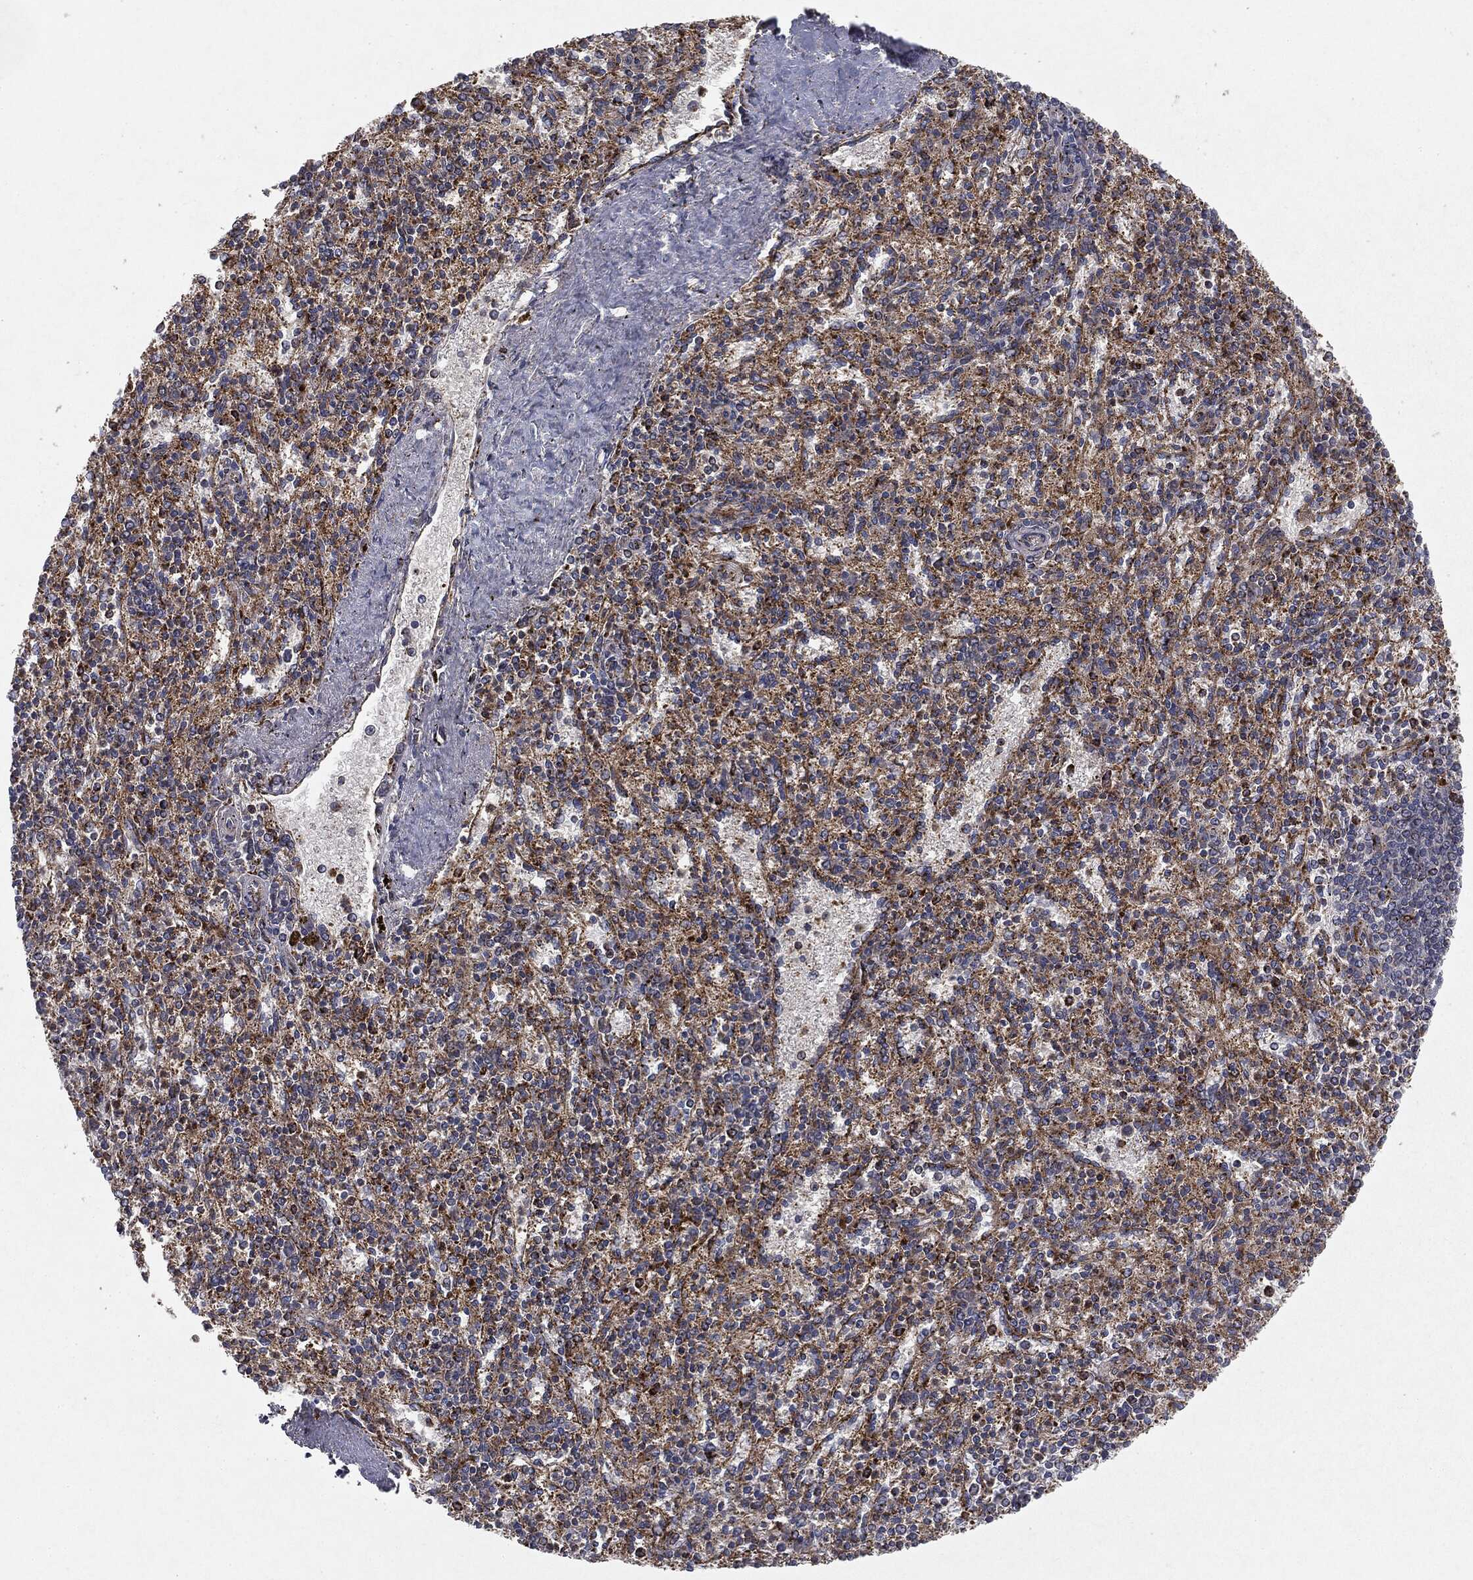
{"staining": {"intensity": "strong", "quantity": "<25%", "location": "cytoplasmic/membranous"}, "tissue": "spleen", "cell_type": "Cells in red pulp", "image_type": "normal", "snomed": [{"axis": "morphology", "description": "Normal tissue, NOS"}, {"axis": "topography", "description": "Spleen"}], "caption": "Immunohistochemical staining of normal spleen demonstrates medium levels of strong cytoplasmic/membranous staining in about <25% of cells in red pulp. (Stains: DAB (3,3'-diaminobenzidine) in brown, nuclei in blue, Microscopy: brightfield microscopy at high magnification).", "gene": "CTSA", "patient": {"sex": "female", "age": 37}}